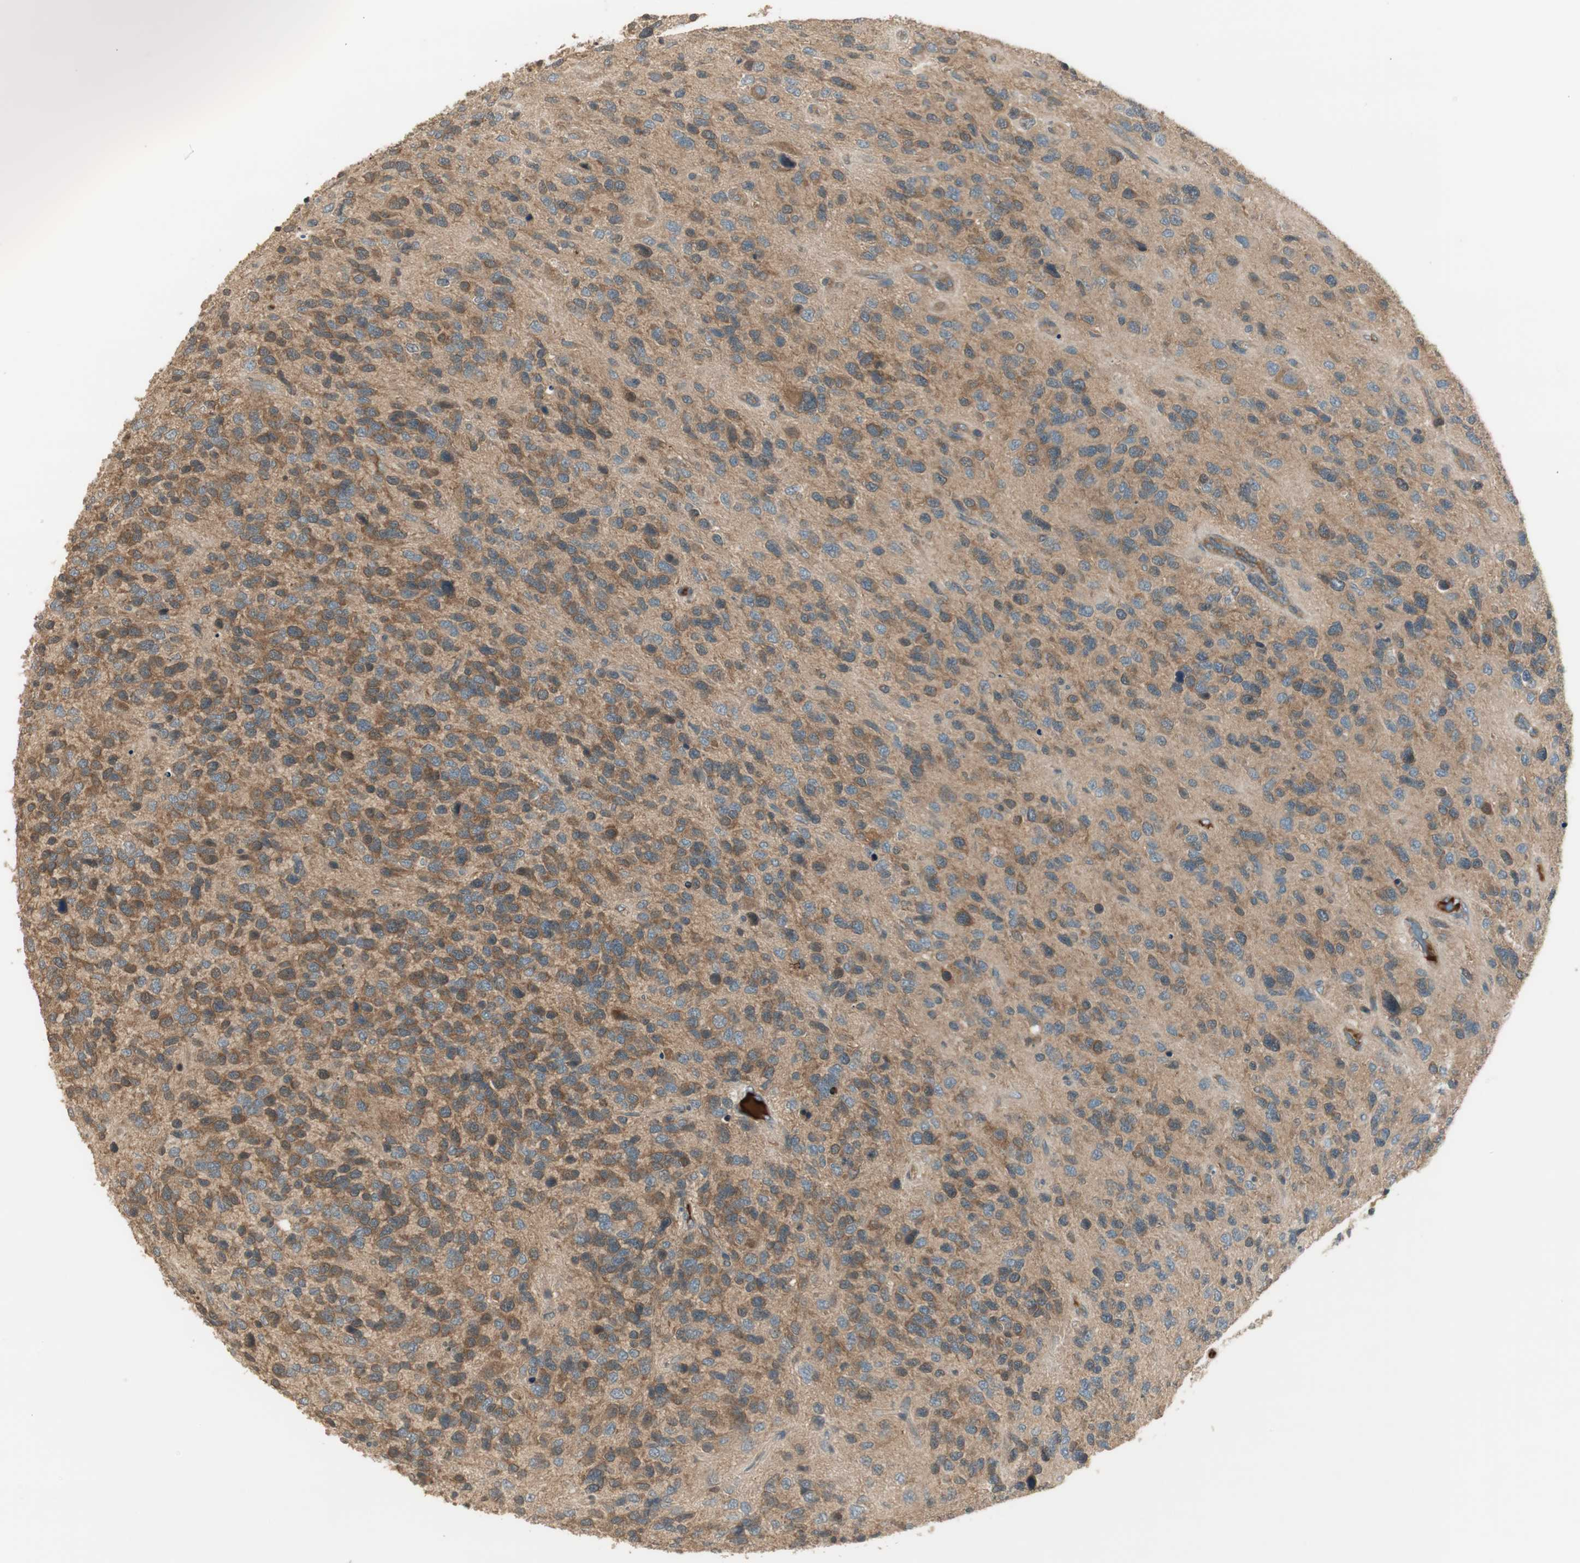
{"staining": {"intensity": "moderate", "quantity": "<25%", "location": "cytoplasmic/membranous"}, "tissue": "glioma", "cell_type": "Tumor cells", "image_type": "cancer", "snomed": [{"axis": "morphology", "description": "Glioma, malignant, High grade"}, {"axis": "topography", "description": "Brain"}], "caption": "The histopathology image displays a brown stain indicating the presence of a protein in the cytoplasmic/membranous of tumor cells in glioma.", "gene": "PFDN5", "patient": {"sex": "female", "age": 58}}